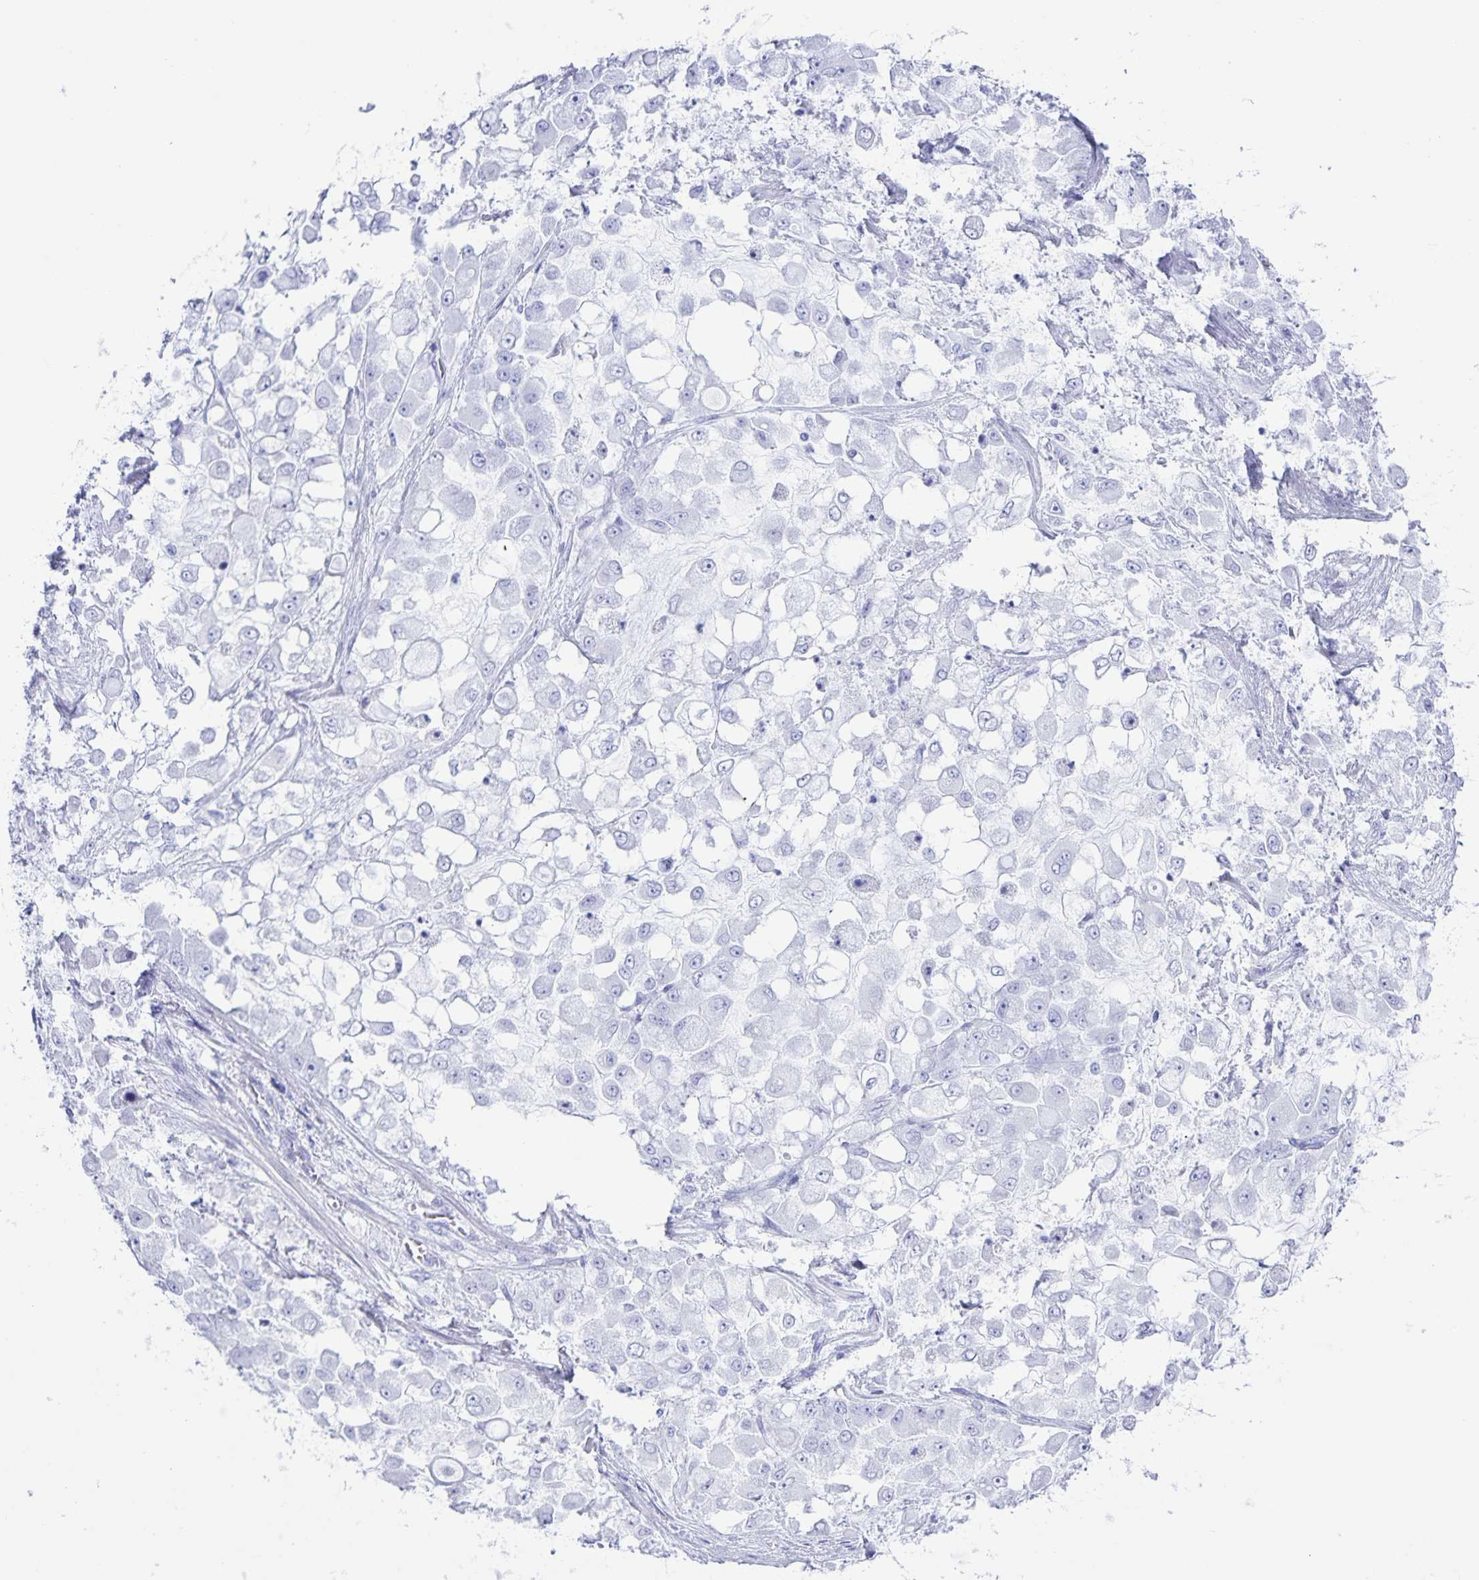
{"staining": {"intensity": "negative", "quantity": "none", "location": "none"}, "tissue": "stomach cancer", "cell_type": "Tumor cells", "image_type": "cancer", "snomed": [{"axis": "morphology", "description": "Adenocarcinoma, NOS"}, {"axis": "topography", "description": "Stomach"}], "caption": "Immunohistochemistry (IHC) micrograph of stomach adenocarcinoma stained for a protein (brown), which shows no positivity in tumor cells.", "gene": "AQP4", "patient": {"sex": "female", "age": 76}}